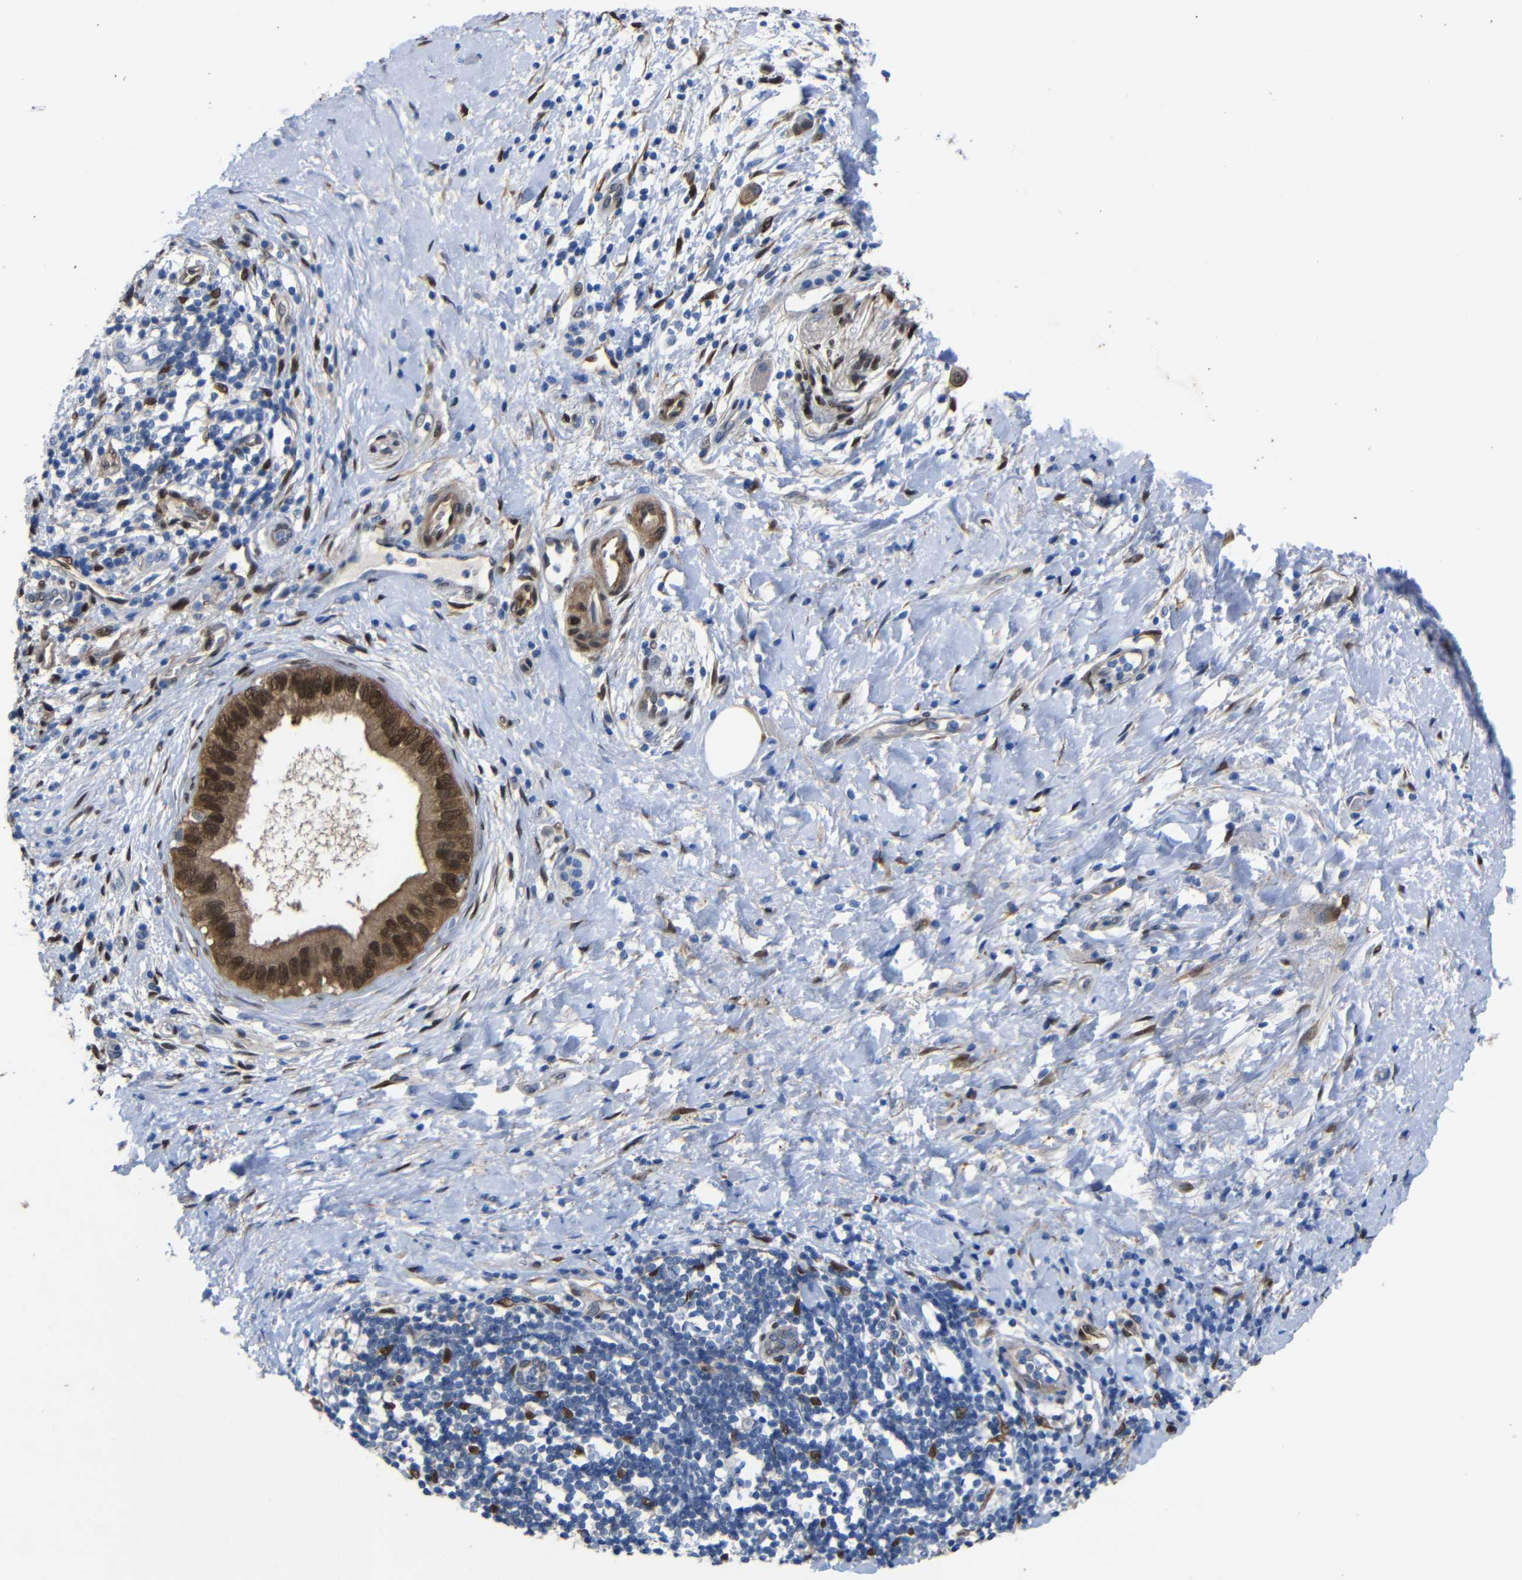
{"staining": {"intensity": "strong", "quantity": ">75%", "location": "cytoplasmic/membranous,nuclear"}, "tissue": "pancreatic cancer", "cell_type": "Tumor cells", "image_type": "cancer", "snomed": [{"axis": "morphology", "description": "Adenocarcinoma, NOS"}, {"axis": "topography", "description": "Pancreas"}], "caption": "Tumor cells demonstrate high levels of strong cytoplasmic/membranous and nuclear expression in approximately >75% of cells in pancreatic cancer (adenocarcinoma).", "gene": "YAP1", "patient": {"sex": "male", "age": 55}}